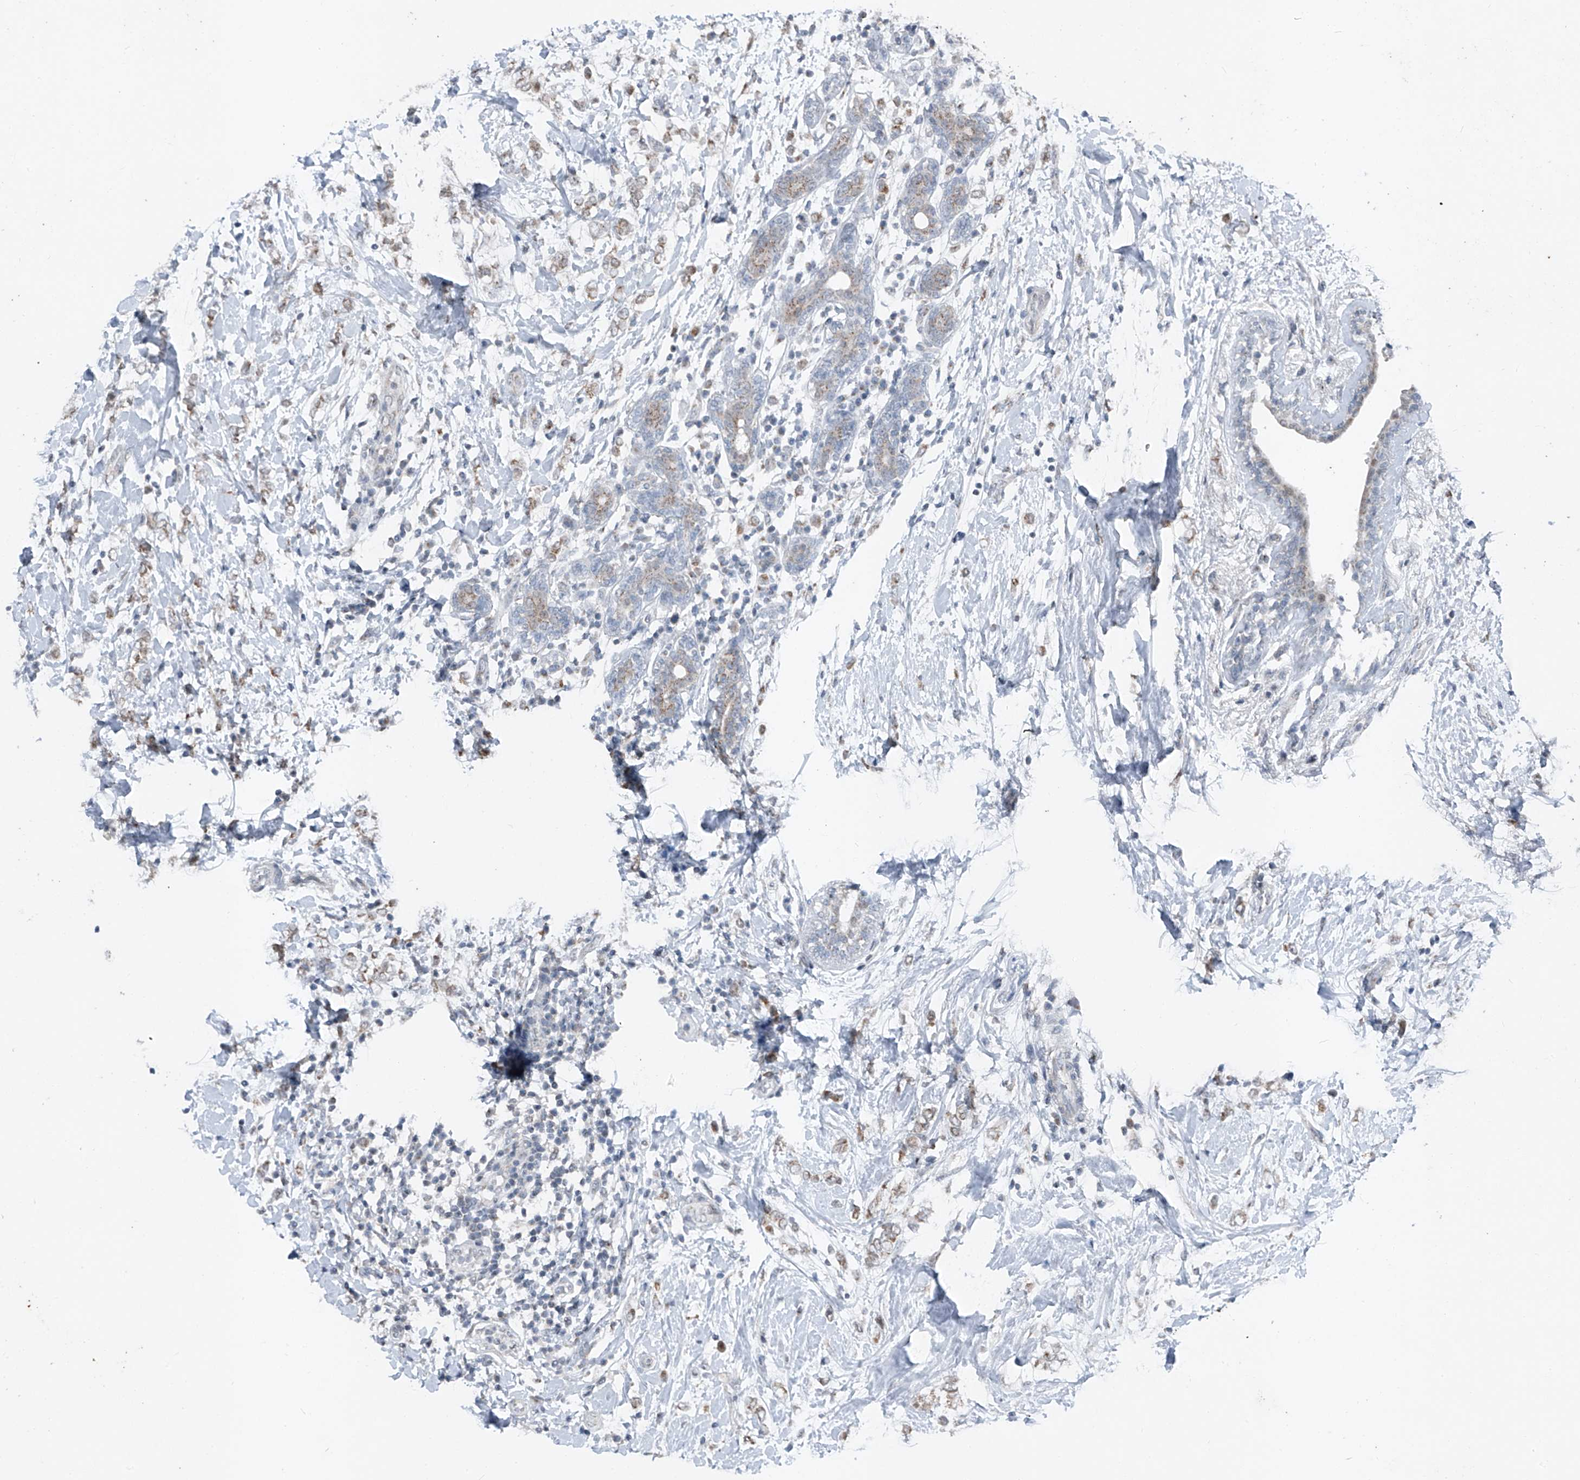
{"staining": {"intensity": "weak", "quantity": ">75%", "location": "cytoplasmic/membranous"}, "tissue": "breast cancer", "cell_type": "Tumor cells", "image_type": "cancer", "snomed": [{"axis": "morphology", "description": "Normal tissue, NOS"}, {"axis": "morphology", "description": "Lobular carcinoma"}, {"axis": "topography", "description": "Breast"}], "caption": "IHC image of breast lobular carcinoma stained for a protein (brown), which shows low levels of weak cytoplasmic/membranous positivity in approximately >75% of tumor cells.", "gene": "DYRK1B", "patient": {"sex": "female", "age": 47}}